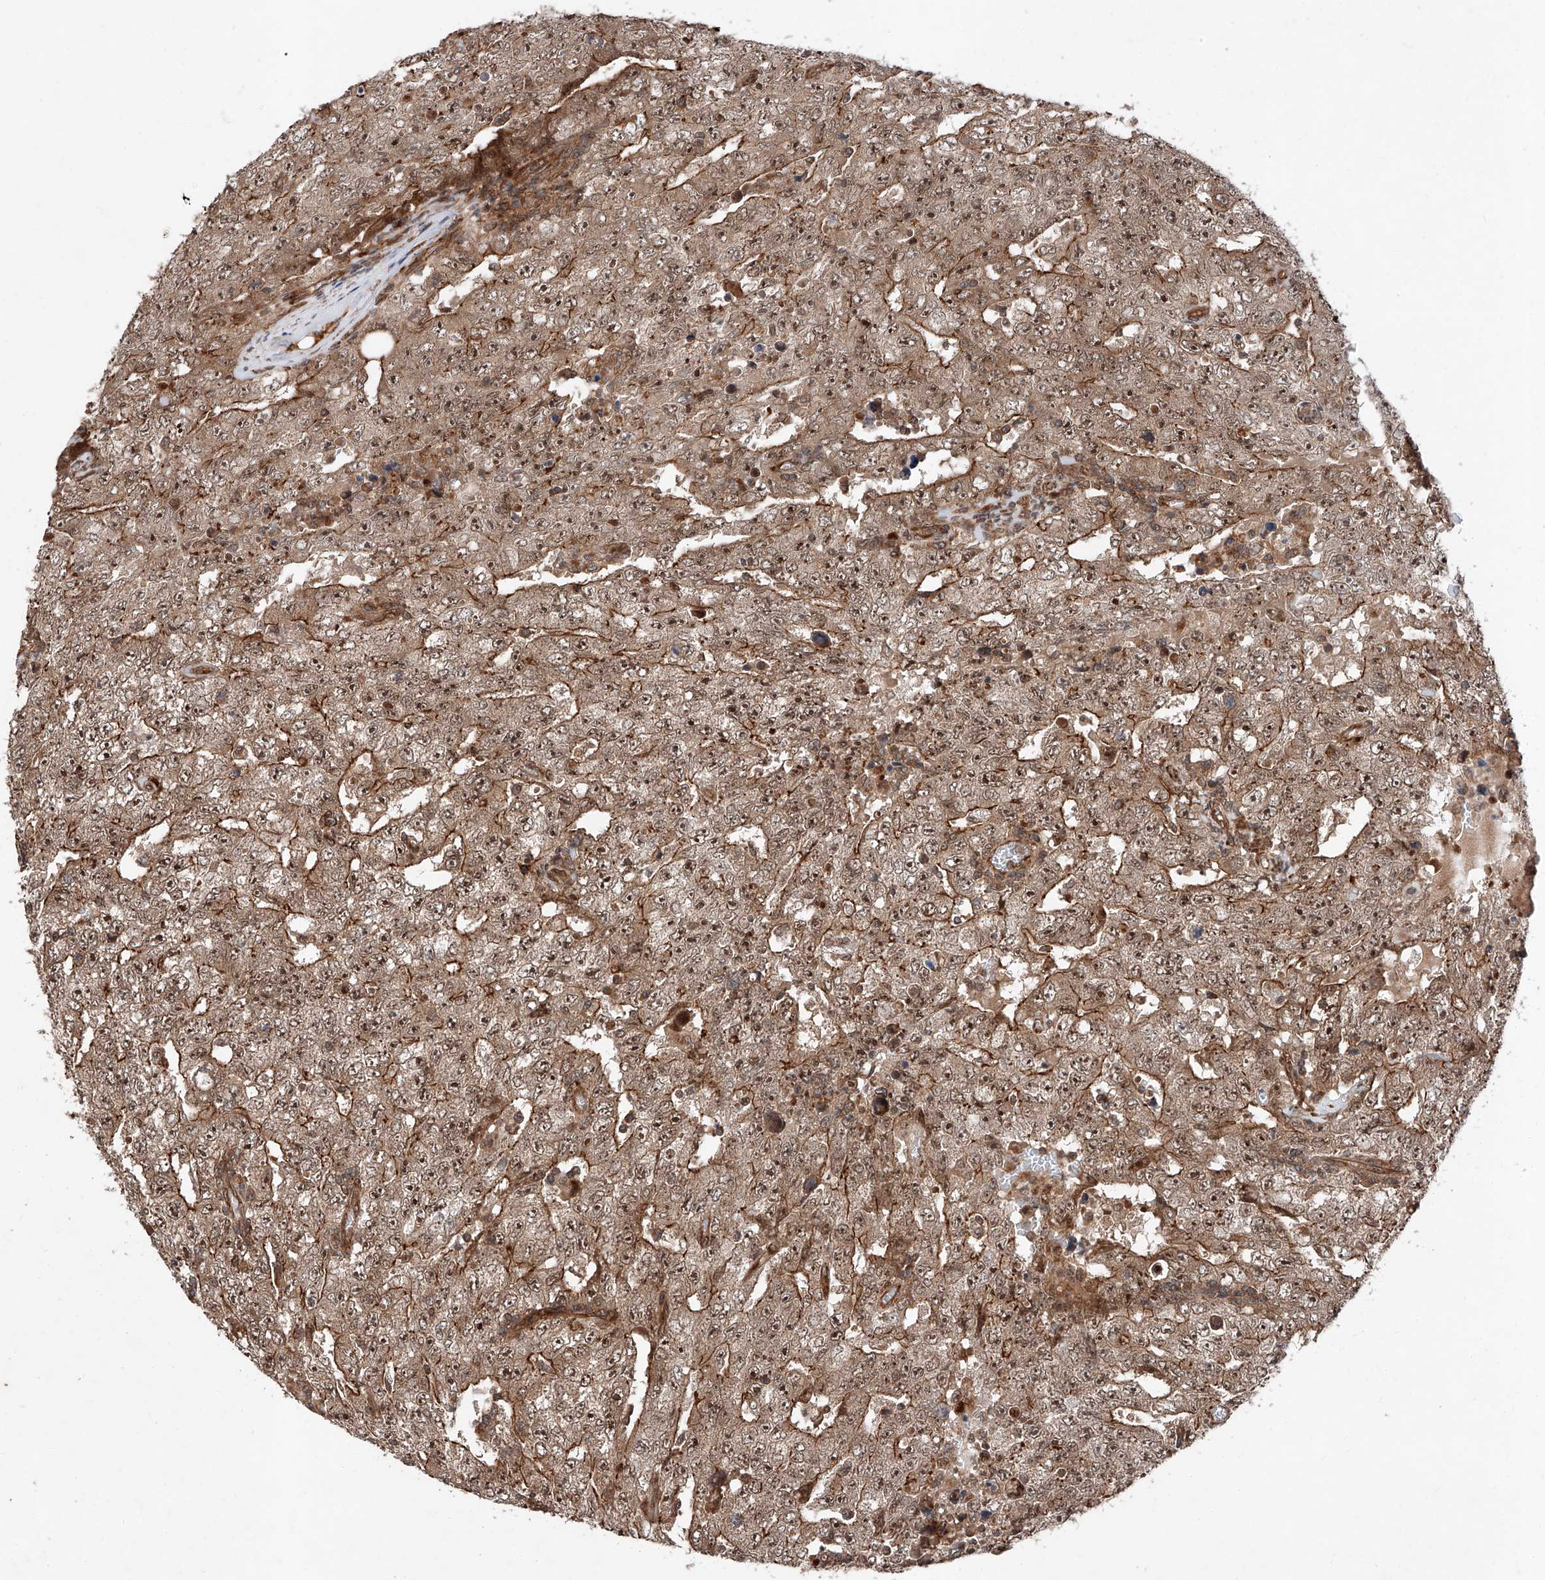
{"staining": {"intensity": "moderate", "quantity": ">75%", "location": "cytoplasmic/membranous,nuclear"}, "tissue": "testis cancer", "cell_type": "Tumor cells", "image_type": "cancer", "snomed": [{"axis": "morphology", "description": "Carcinoma, Embryonal, NOS"}, {"axis": "topography", "description": "Testis"}], "caption": "IHC of testis embryonal carcinoma shows medium levels of moderate cytoplasmic/membranous and nuclear positivity in about >75% of tumor cells.", "gene": "ZFP28", "patient": {"sex": "male", "age": 26}}